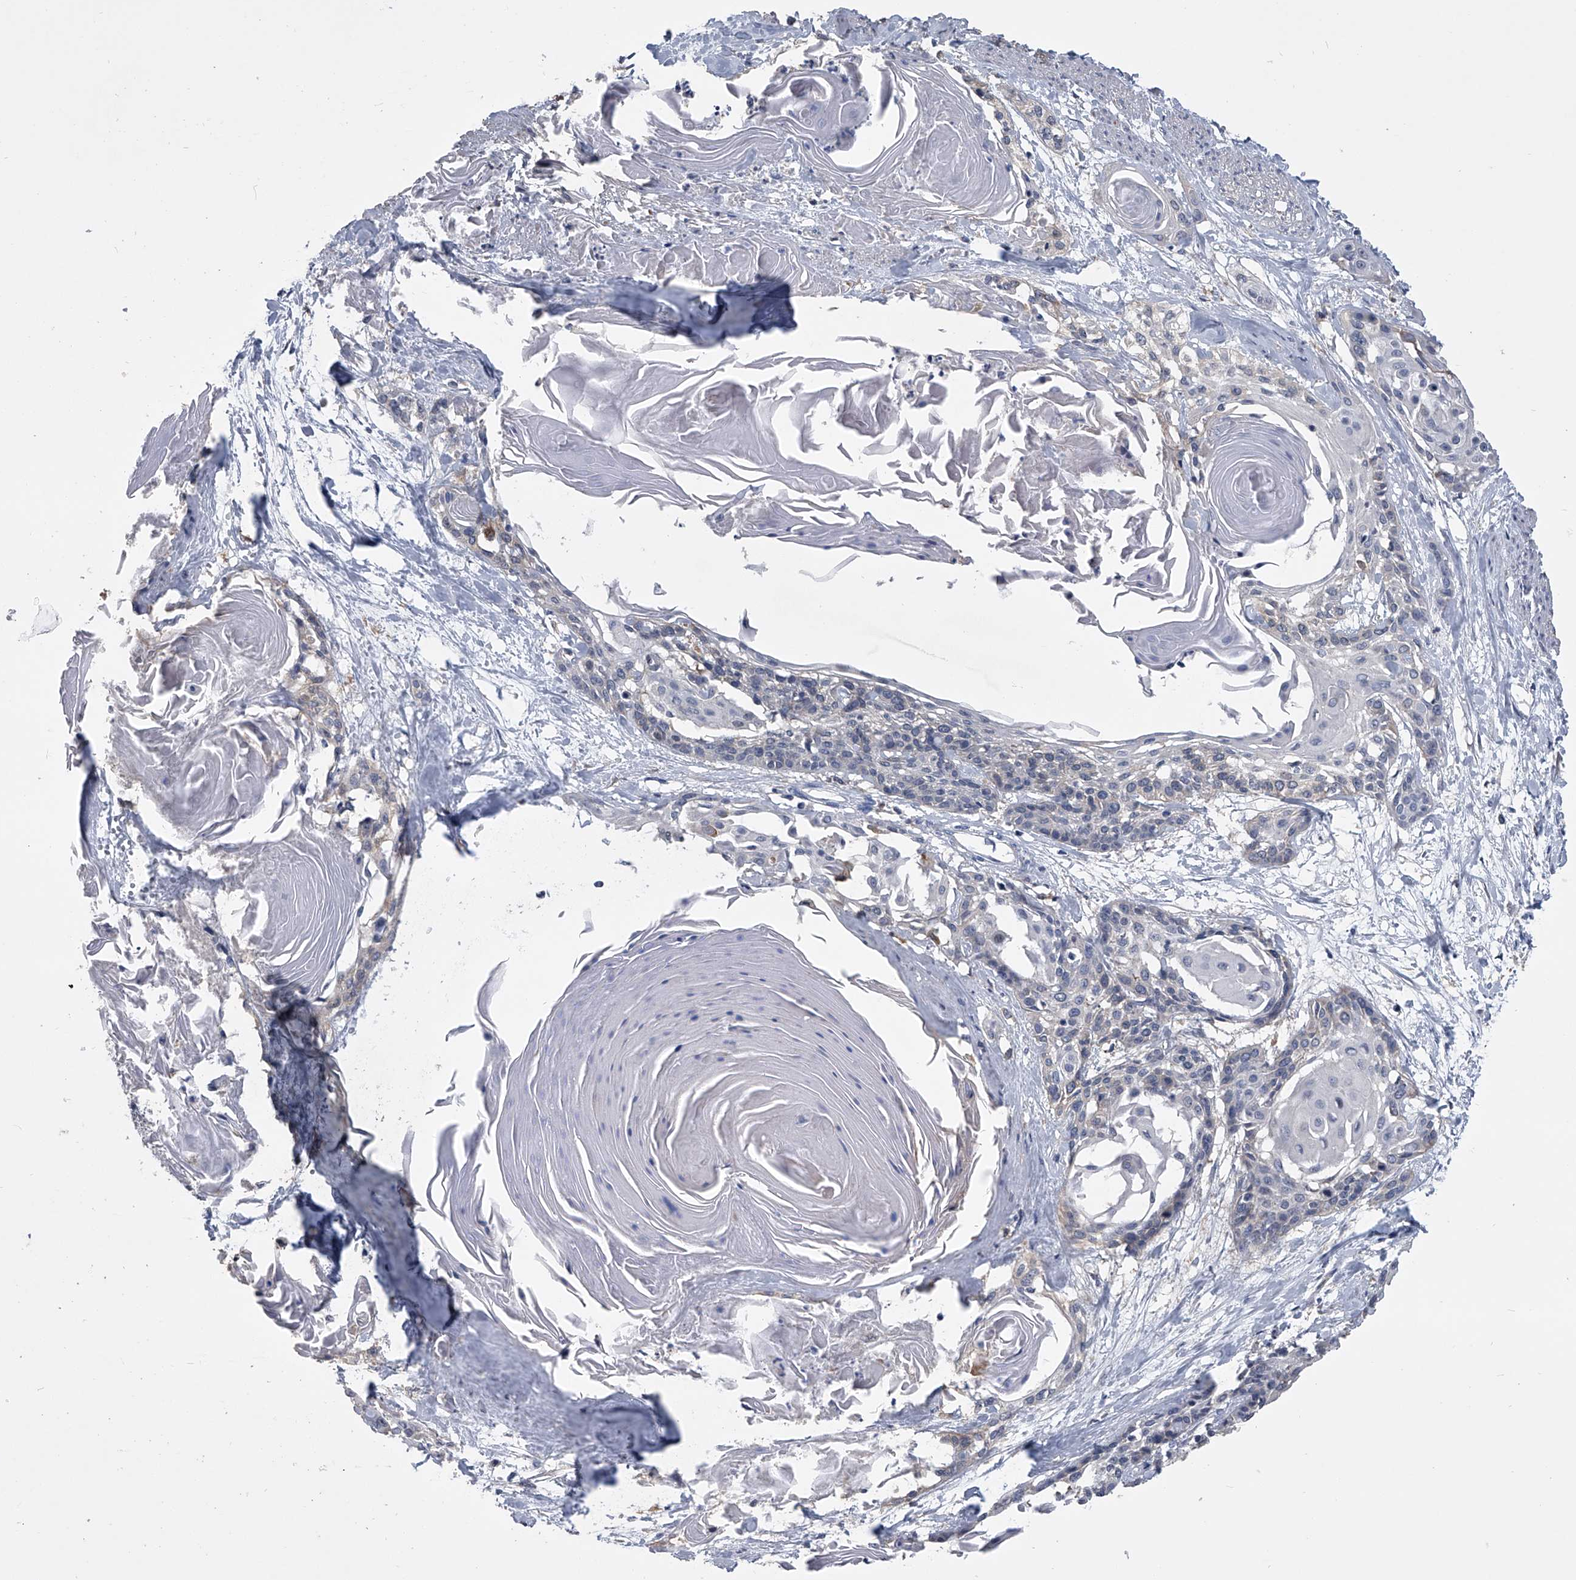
{"staining": {"intensity": "weak", "quantity": "<25%", "location": "cytoplasmic/membranous"}, "tissue": "cervical cancer", "cell_type": "Tumor cells", "image_type": "cancer", "snomed": [{"axis": "morphology", "description": "Squamous cell carcinoma, NOS"}, {"axis": "topography", "description": "Cervix"}], "caption": "This photomicrograph is of squamous cell carcinoma (cervical) stained with IHC to label a protein in brown with the nuclei are counter-stained blue. There is no expression in tumor cells. Brightfield microscopy of immunohistochemistry stained with DAB (brown) and hematoxylin (blue), captured at high magnification.", "gene": "MAP4K3", "patient": {"sex": "female", "age": 57}}